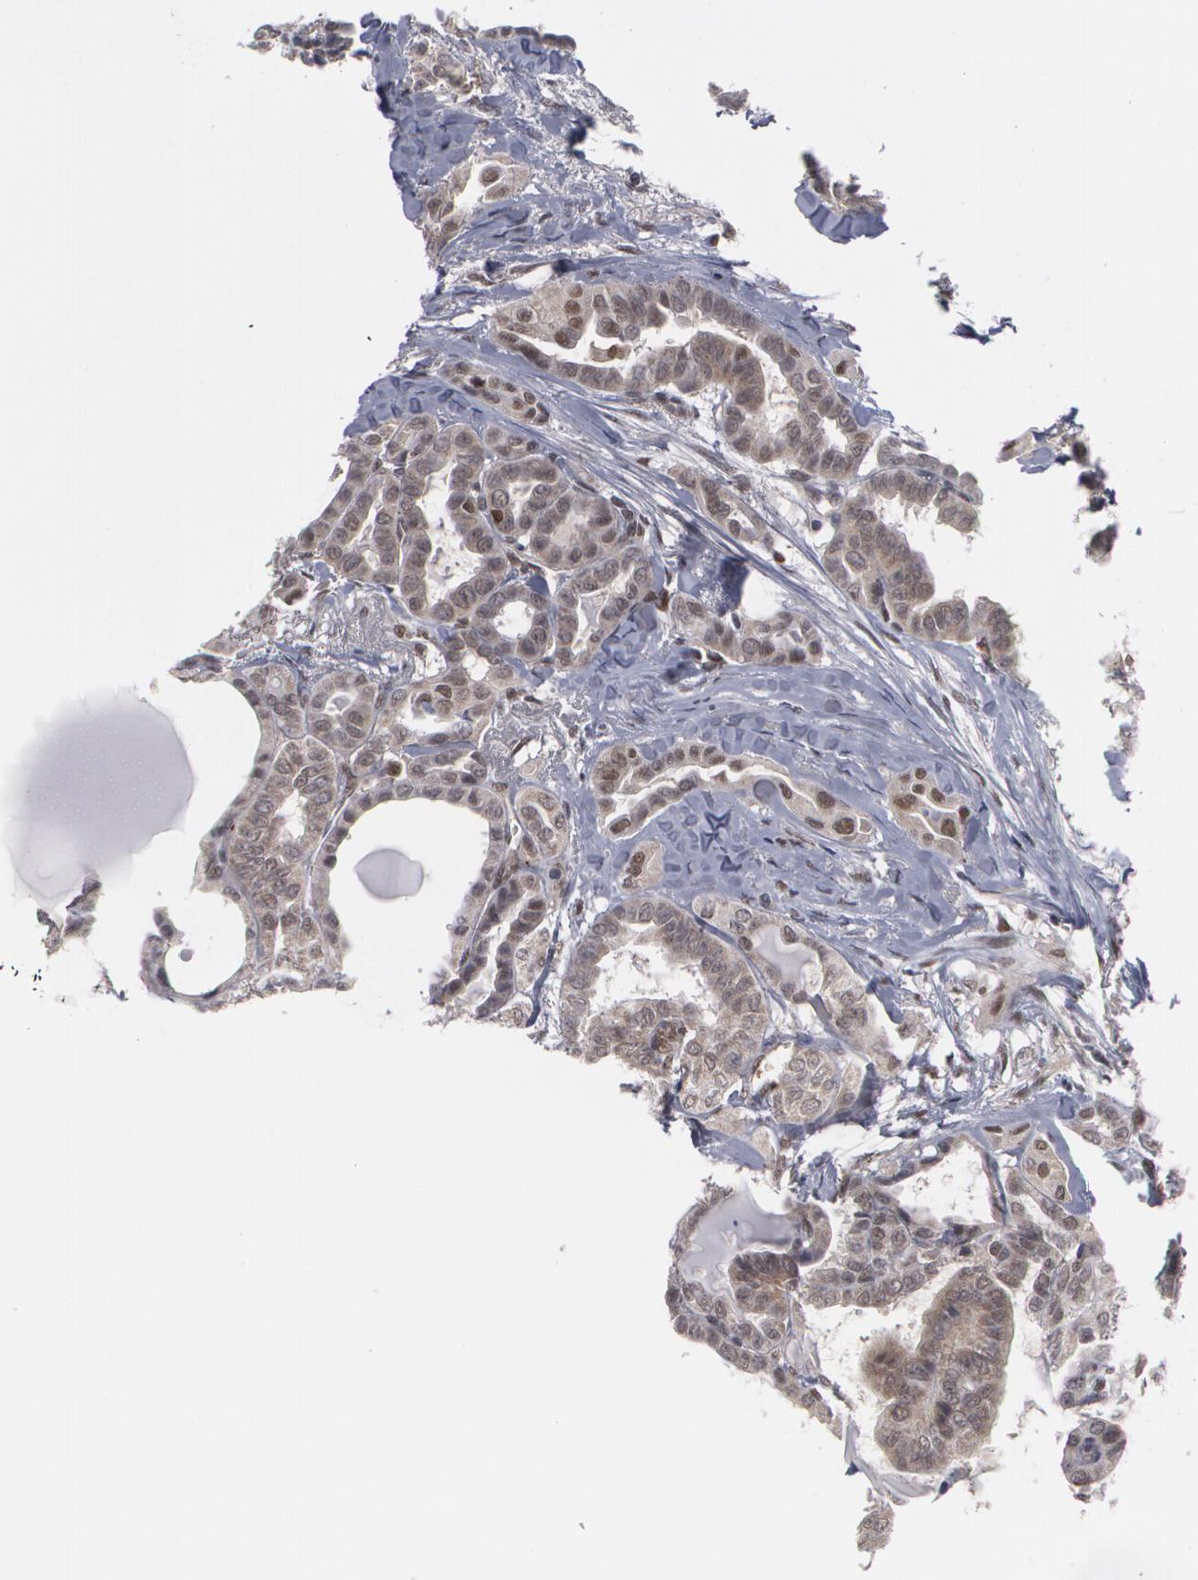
{"staining": {"intensity": "weak", "quantity": "25%-75%", "location": "nuclear"}, "tissue": "thyroid cancer", "cell_type": "Tumor cells", "image_type": "cancer", "snomed": [{"axis": "morphology", "description": "Carcinoma, NOS"}, {"axis": "topography", "description": "Thyroid gland"}], "caption": "There is low levels of weak nuclear staining in tumor cells of thyroid cancer (carcinoma), as demonstrated by immunohistochemical staining (brown color).", "gene": "INTS6", "patient": {"sex": "female", "age": 91}}